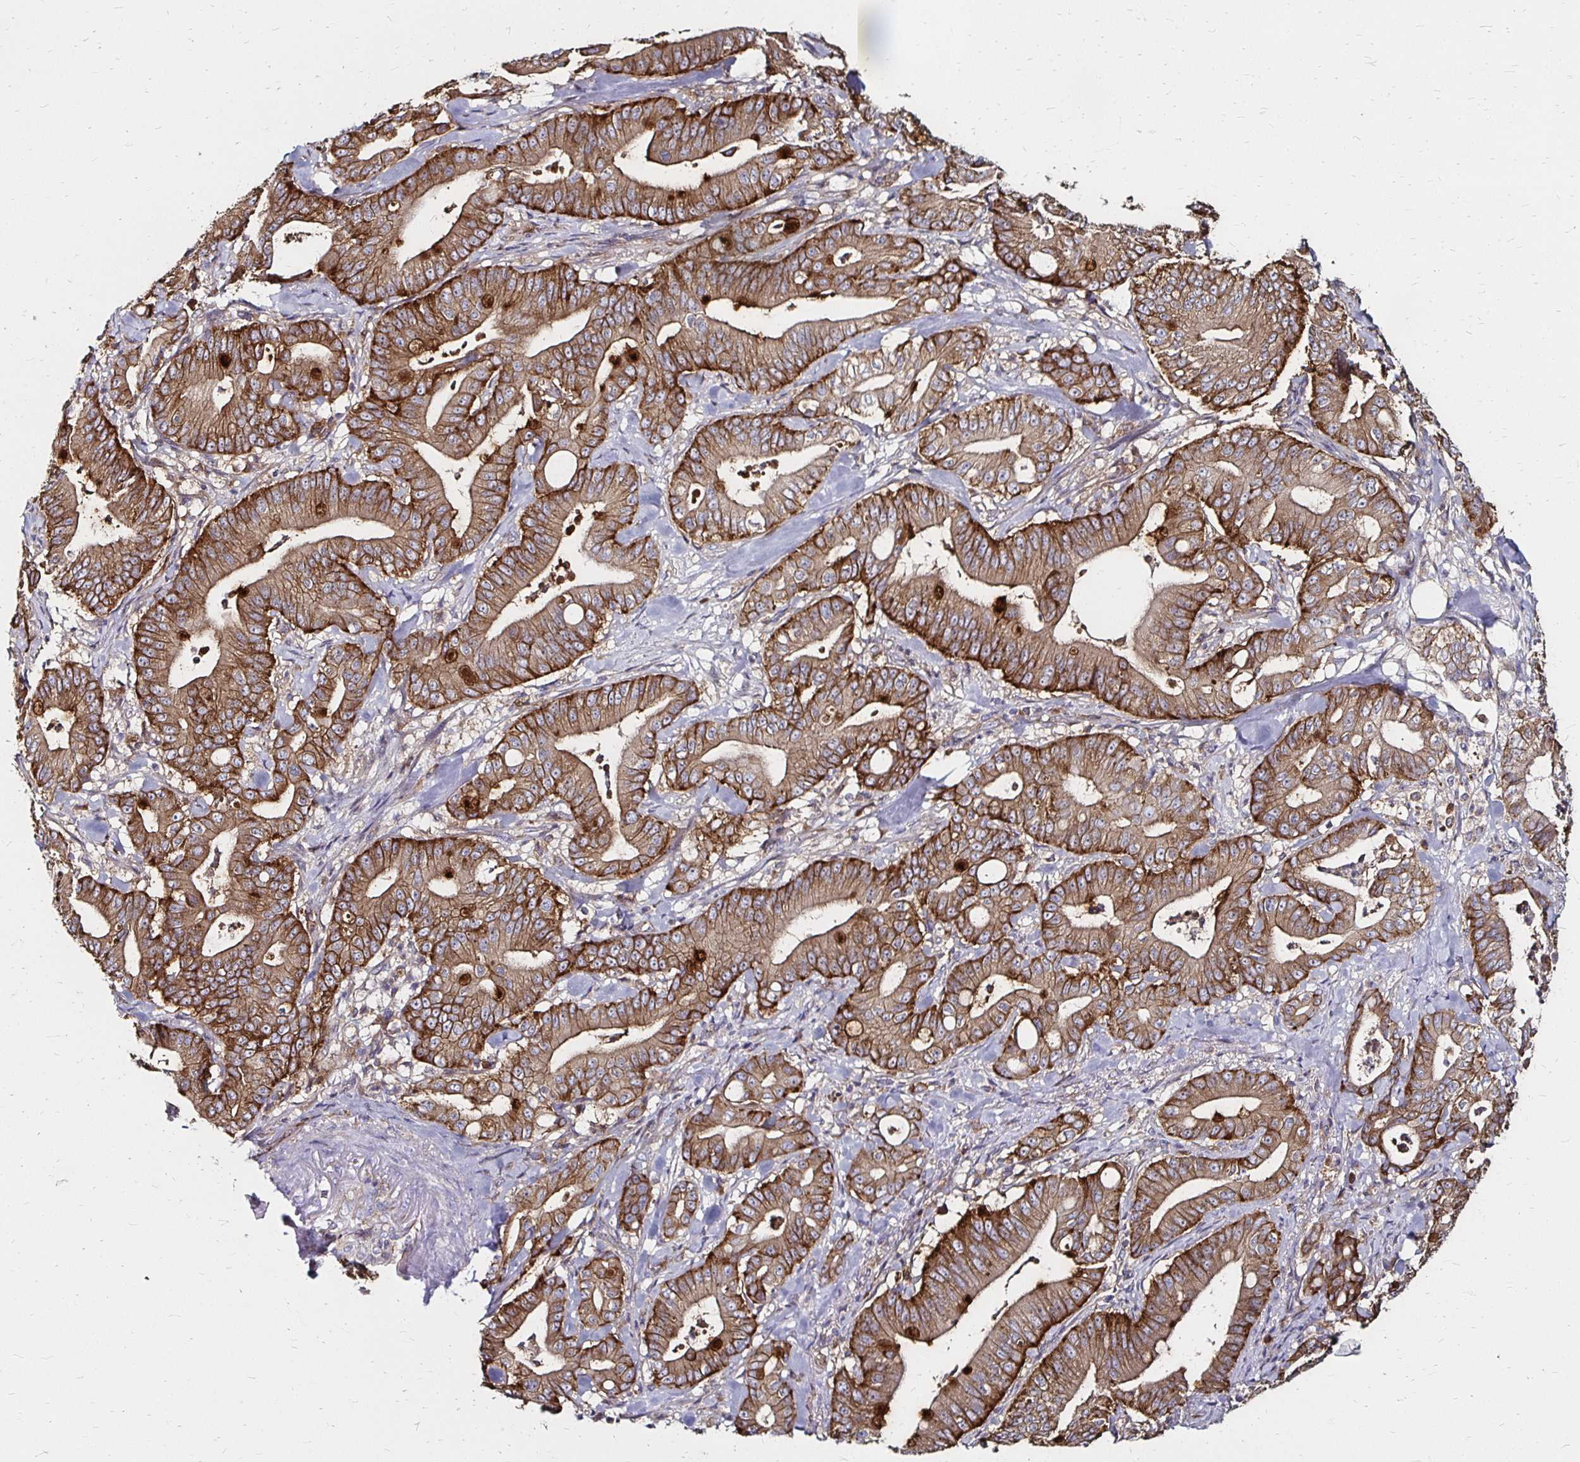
{"staining": {"intensity": "strong", "quantity": ">75%", "location": "cytoplasmic/membranous"}, "tissue": "pancreatic cancer", "cell_type": "Tumor cells", "image_type": "cancer", "snomed": [{"axis": "morphology", "description": "Adenocarcinoma, NOS"}, {"axis": "topography", "description": "Pancreas"}], "caption": "A high amount of strong cytoplasmic/membranous staining is present in about >75% of tumor cells in pancreatic adenocarcinoma tissue.", "gene": "NCSTN", "patient": {"sex": "male", "age": 71}}